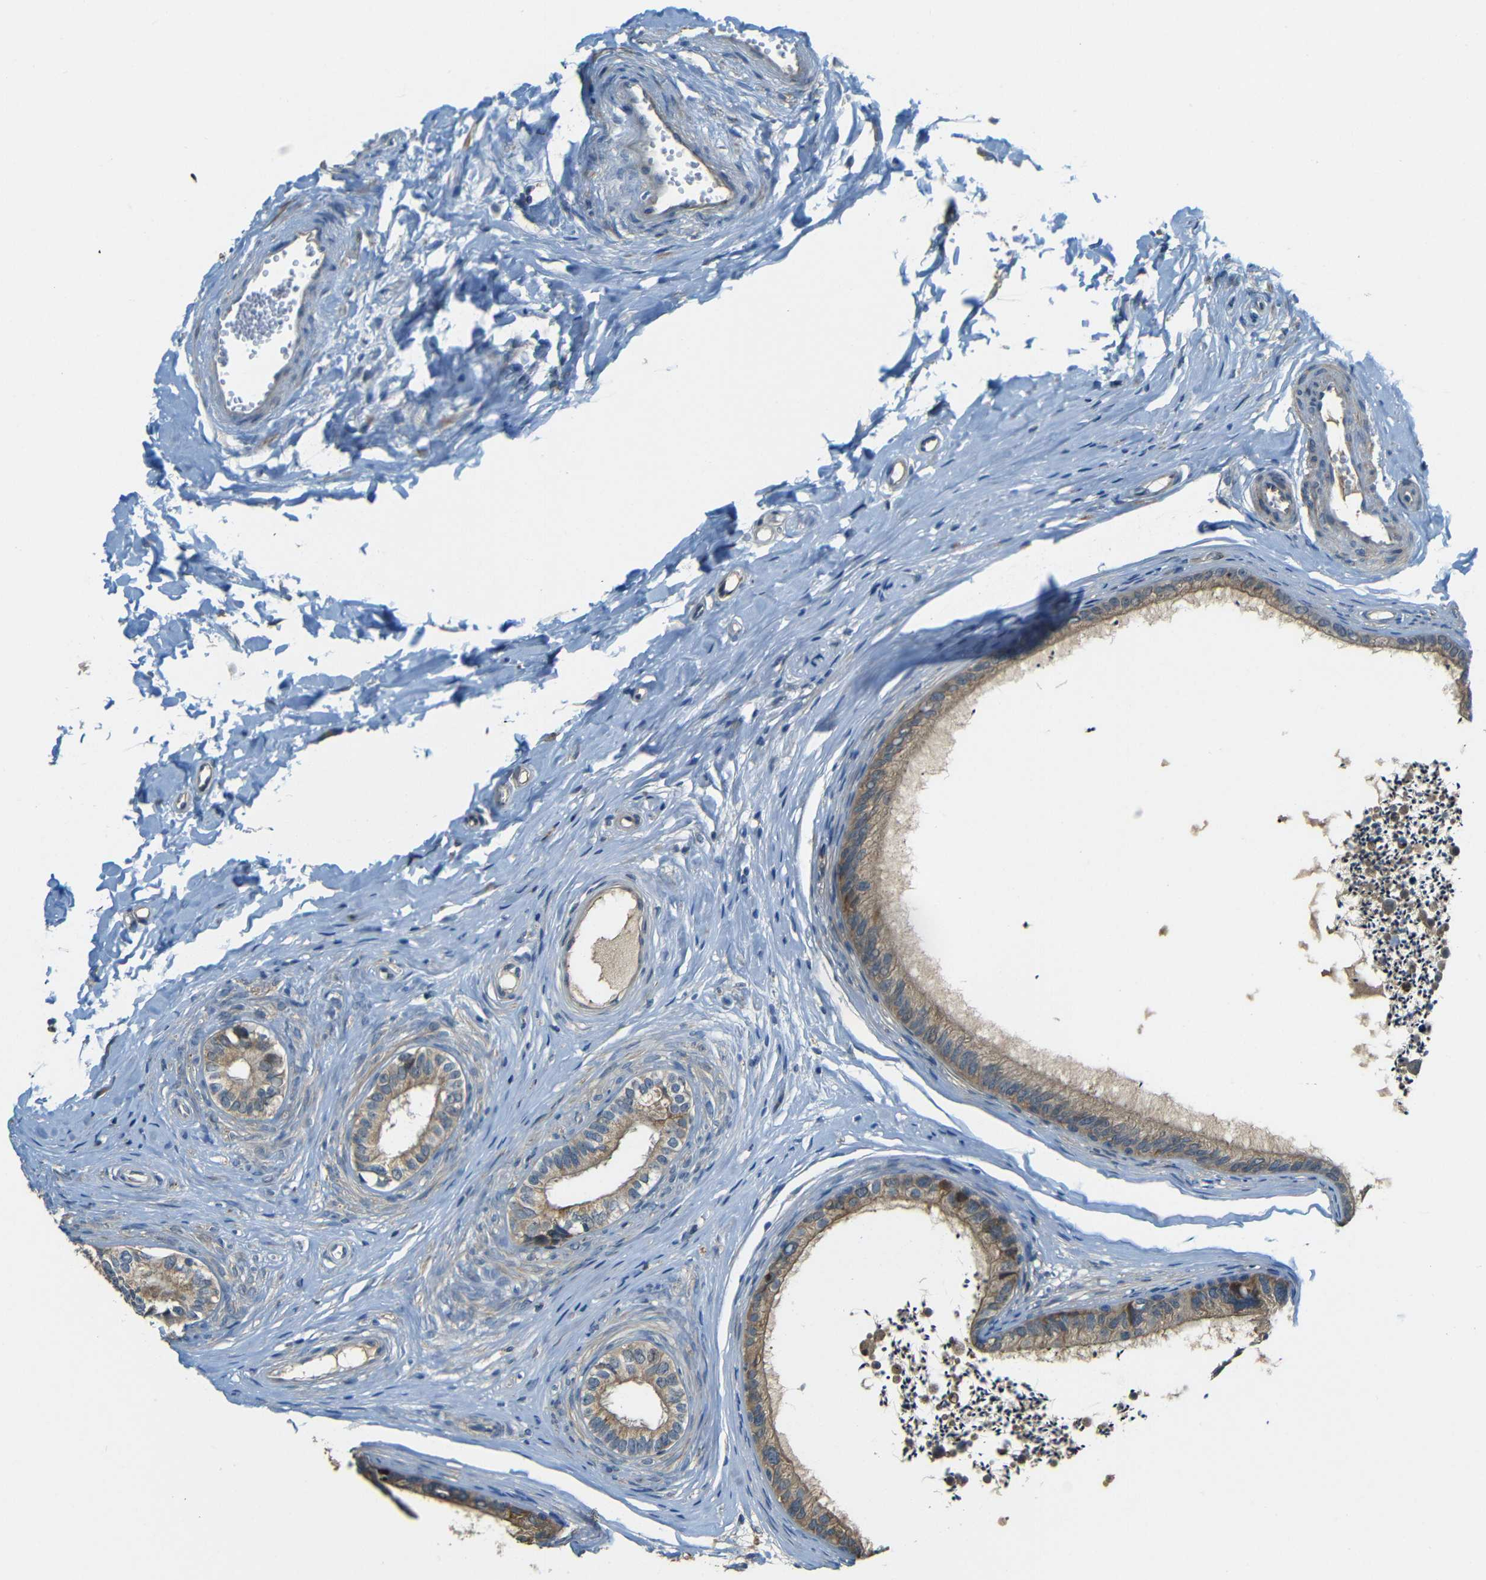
{"staining": {"intensity": "moderate", "quantity": ">75%", "location": "cytoplasmic/membranous"}, "tissue": "epididymis", "cell_type": "Glandular cells", "image_type": "normal", "snomed": [{"axis": "morphology", "description": "Normal tissue, NOS"}, {"axis": "topography", "description": "Epididymis"}], "caption": "Protein expression analysis of benign human epididymis reveals moderate cytoplasmic/membranous staining in about >75% of glandular cells.", "gene": "FNDC3A", "patient": {"sex": "male", "age": 56}}